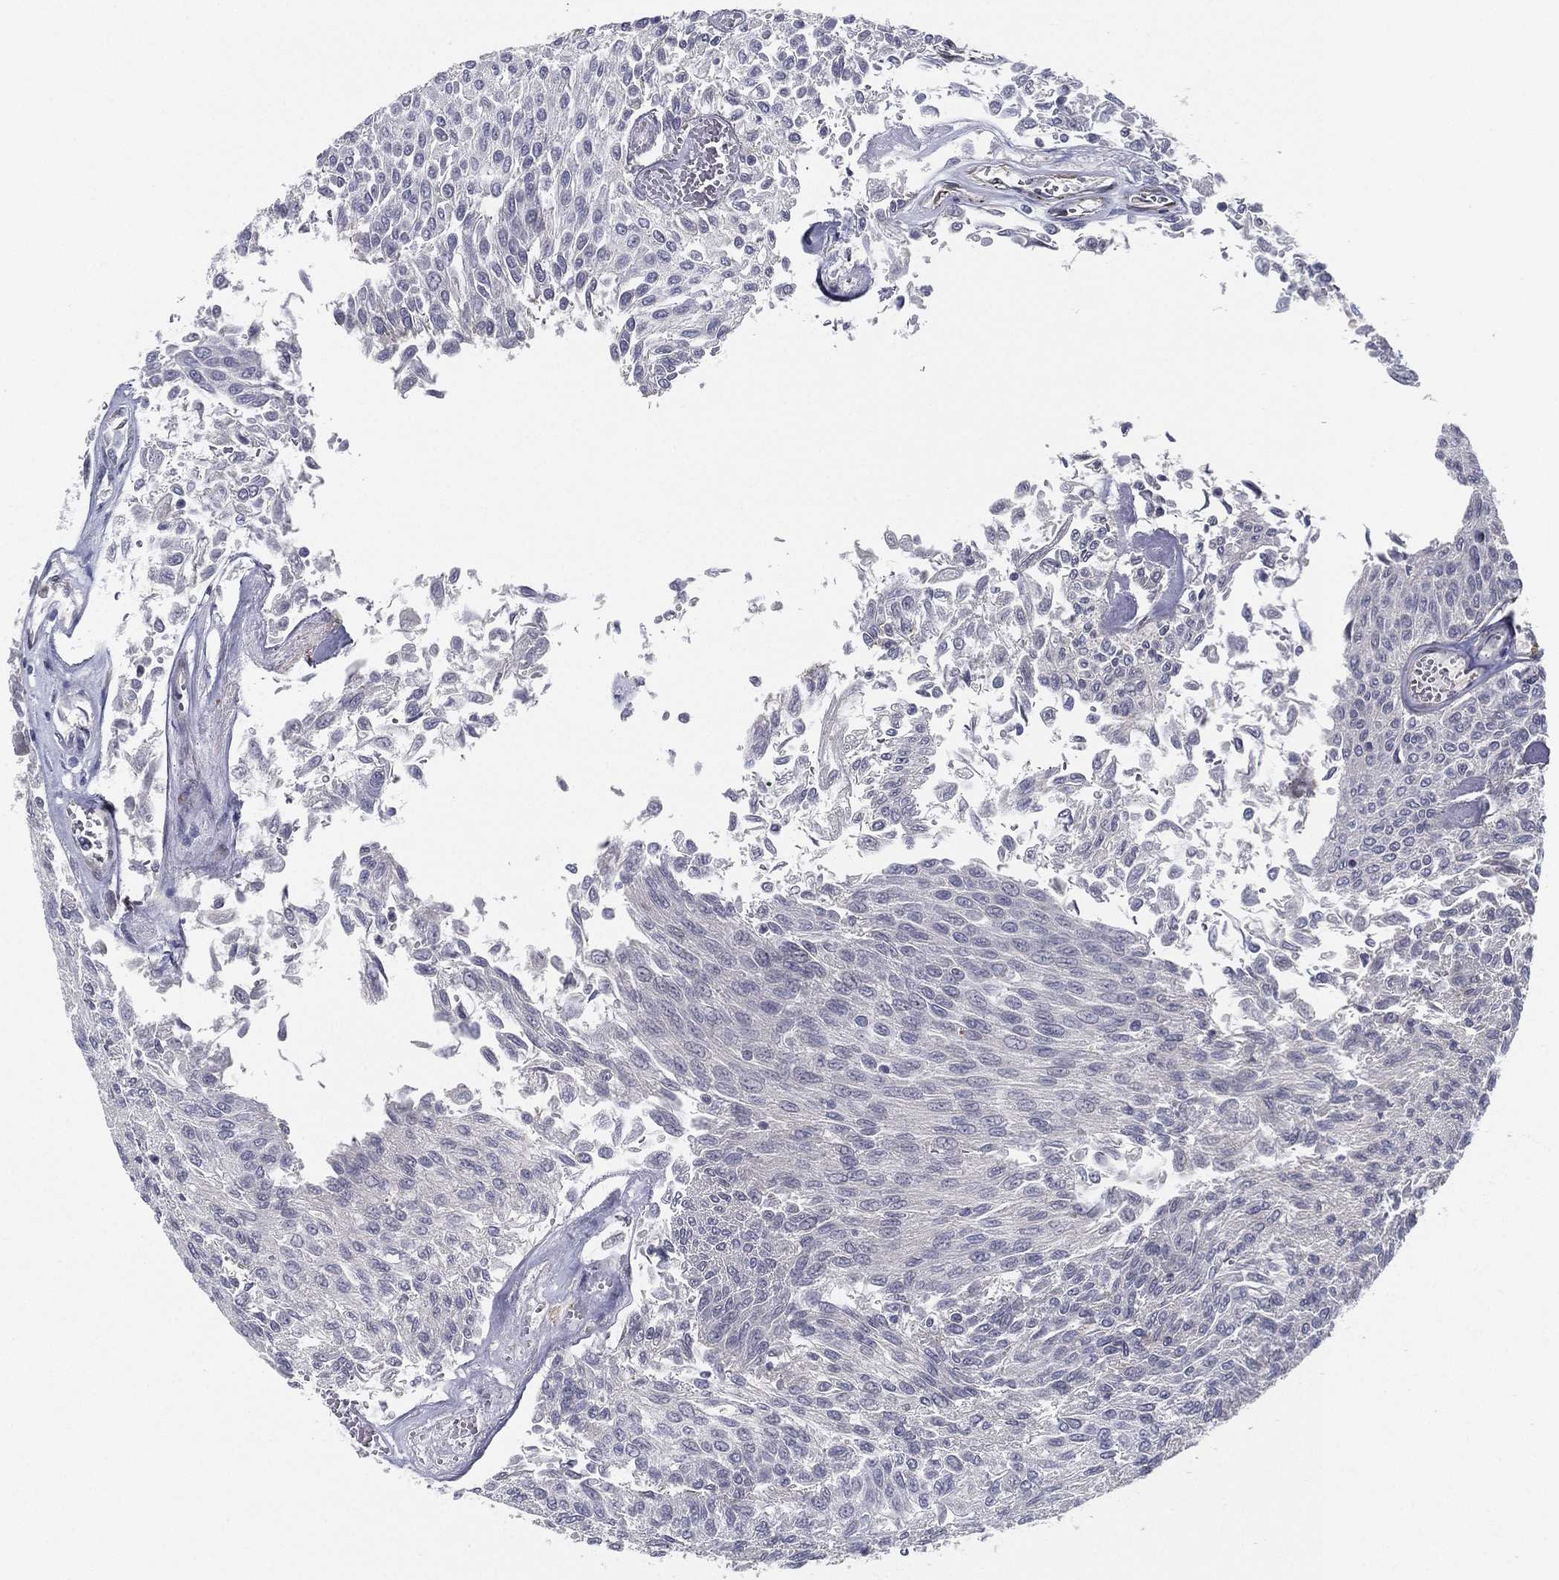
{"staining": {"intensity": "negative", "quantity": "none", "location": "none"}, "tissue": "urothelial cancer", "cell_type": "Tumor cells", "image_type": "cancer", "snomed": [{"axis": "morphology", "description": "Urothelial carcinoma, Low grade"}, {"axis": "topography", "description": "Urinary bladder"}], "caption": "Photomicrograph shows no protein positivity in tumor cells of low-grade urothelial carcinoma tissue.", "gene": "LRRC56", "patient": {"sex": "male", "age": 78}}